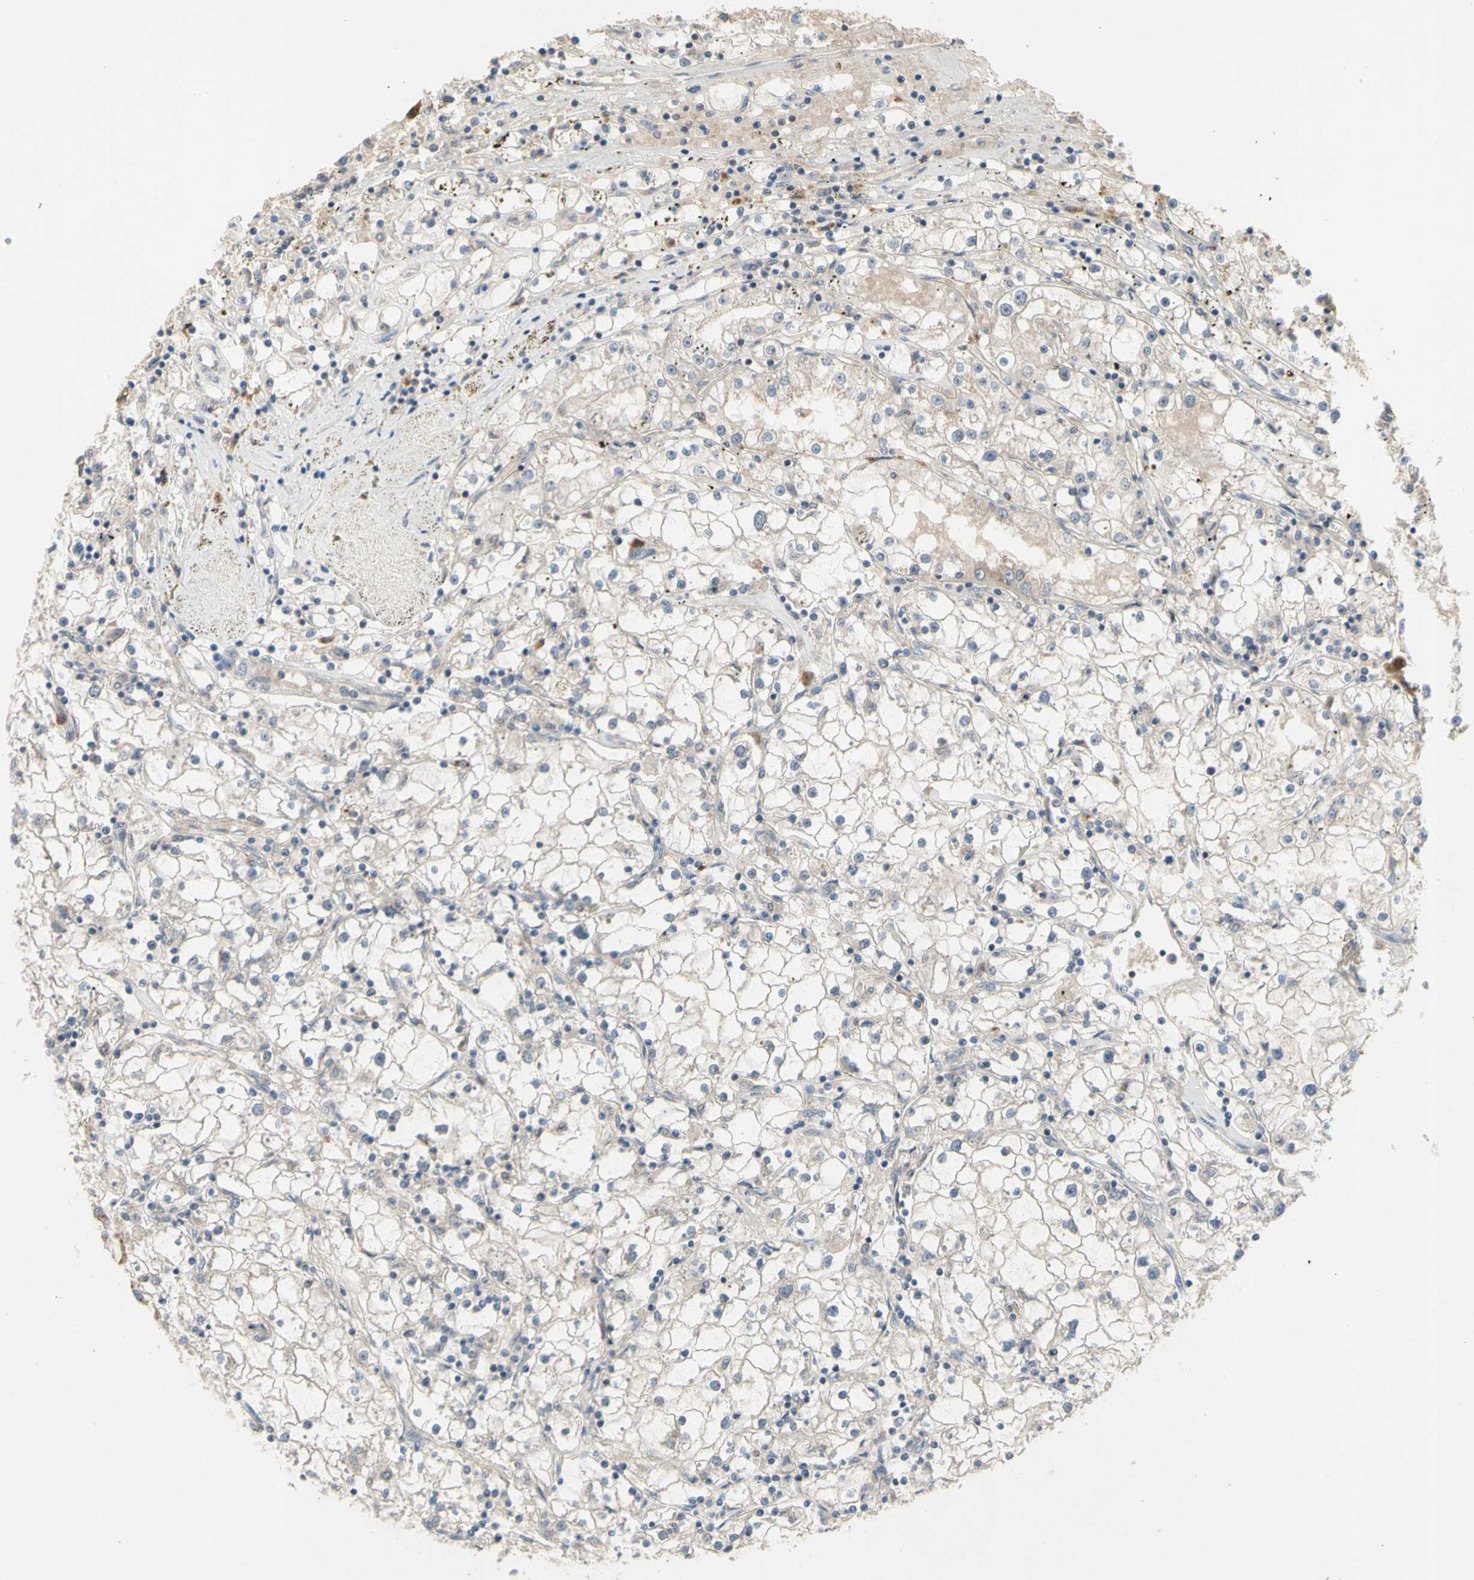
{"staining": {"intensity": "weak", "quantity": ">75%", "location": "cytoplasmic/membranous"}, "tissue": "renal cancer", "cell_type": "Tumor cells", "image_type": "cancer", "snomed": [{"axis": "morphology", "description": "Adenocarcinoma, NOS"}, {"axis": "topography", "description": "Kidney"}], "caption": "Immunohistochemistry (IHC) image of neoplastic tissue: human renal adenocarcinoma stained using immunohistochemistry exhibits low levels of weak protein expression localized specifically in the cytoplasmic/membranous of tumor cells, appearing as a cytoplasmic/membranous brown color.", "gene": "NLRP1", "patient": {"sex": "male", "age": 56}}